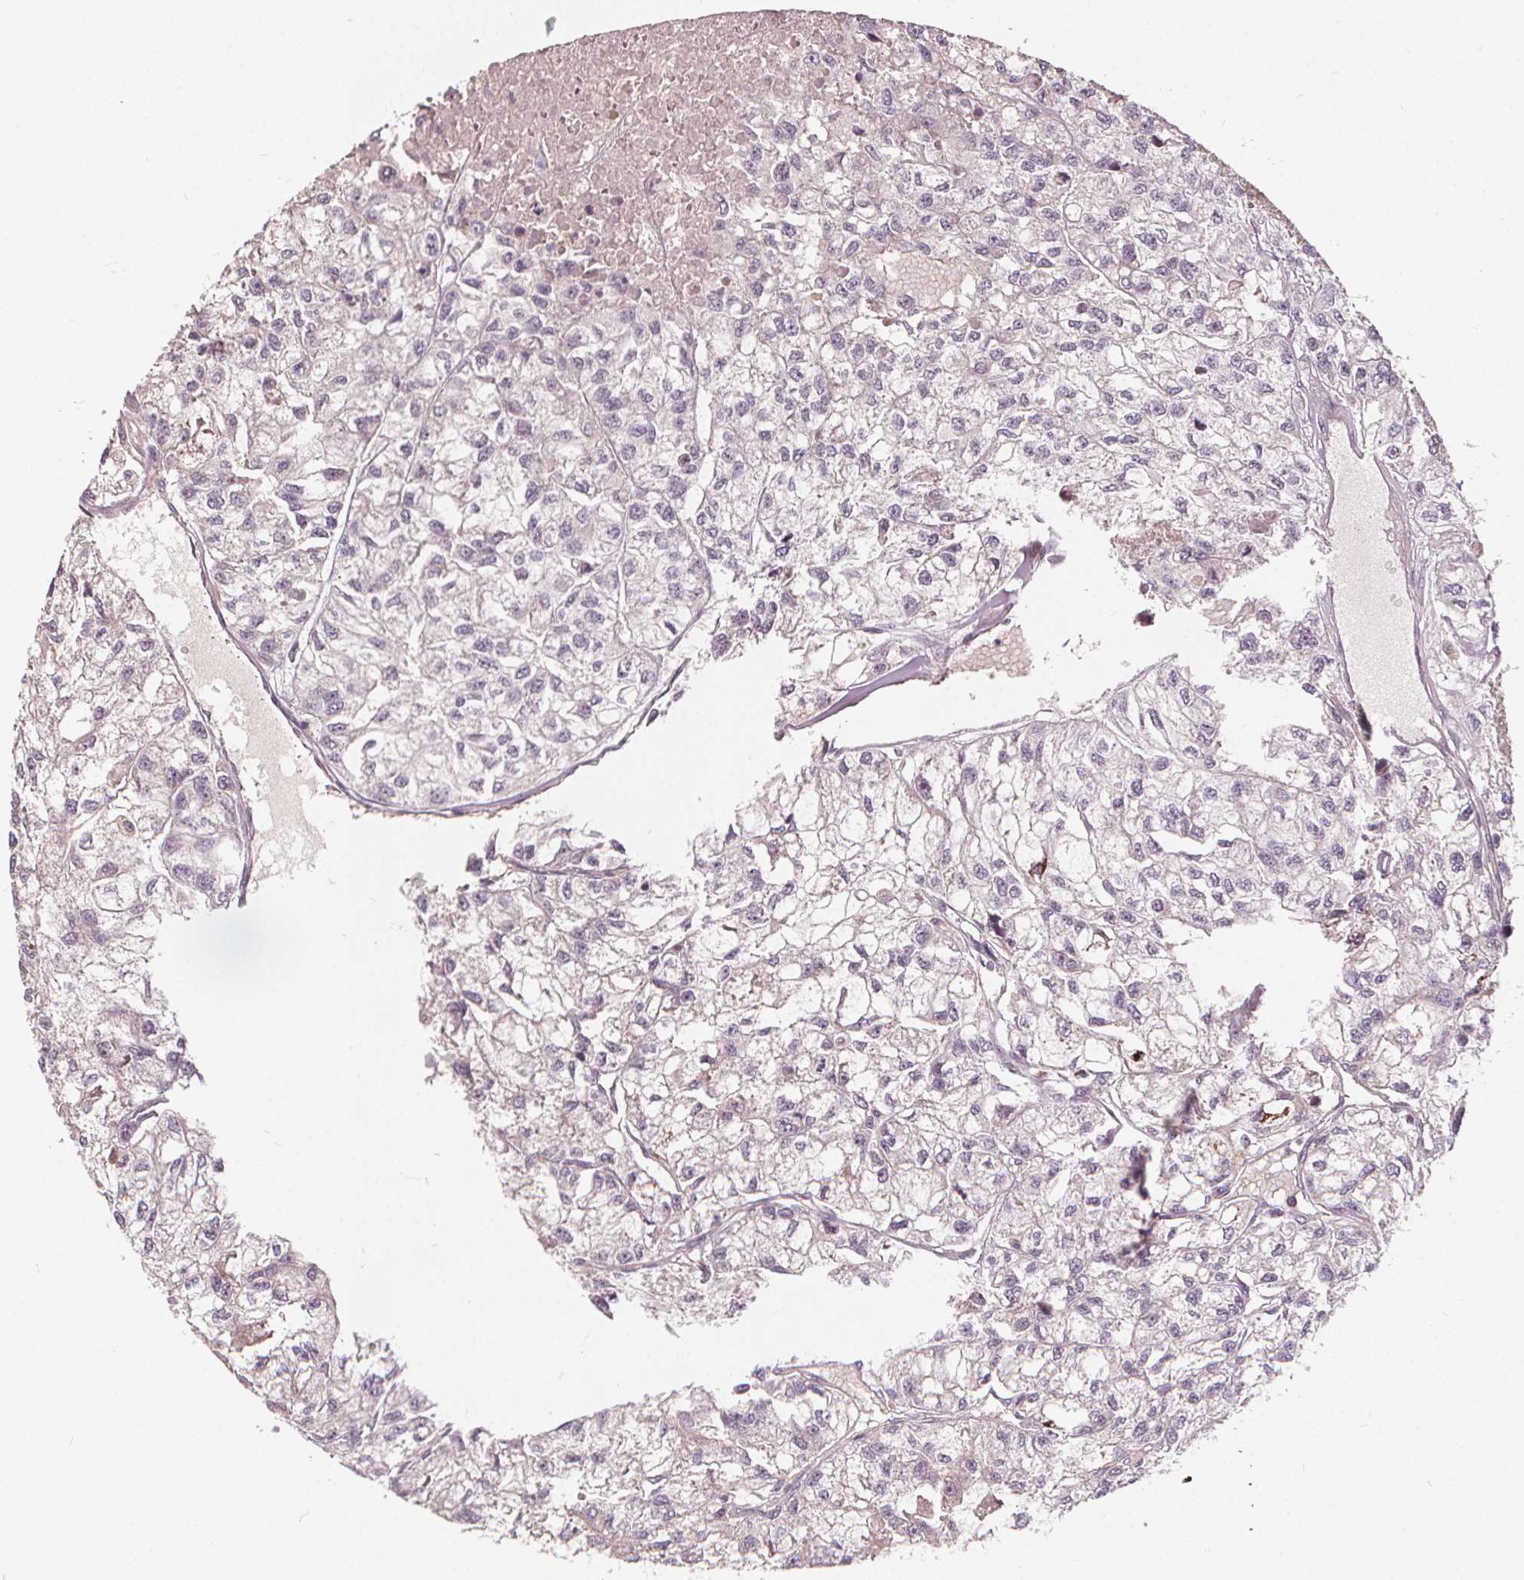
{"staining": {"intensity": "negative", "quantity": "none", "location": "none"}, "tissue": "renal cancer", "cell_type": "Tumor cells", "image_type": "cancer", "snomed": [{"axis": "morphology", "description": "Adenocarcinoma, NOS"}, {"axis": "topography", "description": "Kidney"}], "caption": "Immunohistochemical staining of human renal cancer (adenocarcinoma) exhibits no significant expression in tumor cells.", "gene": "IPO13", "patient": {"sex": "male", "age": 56}}